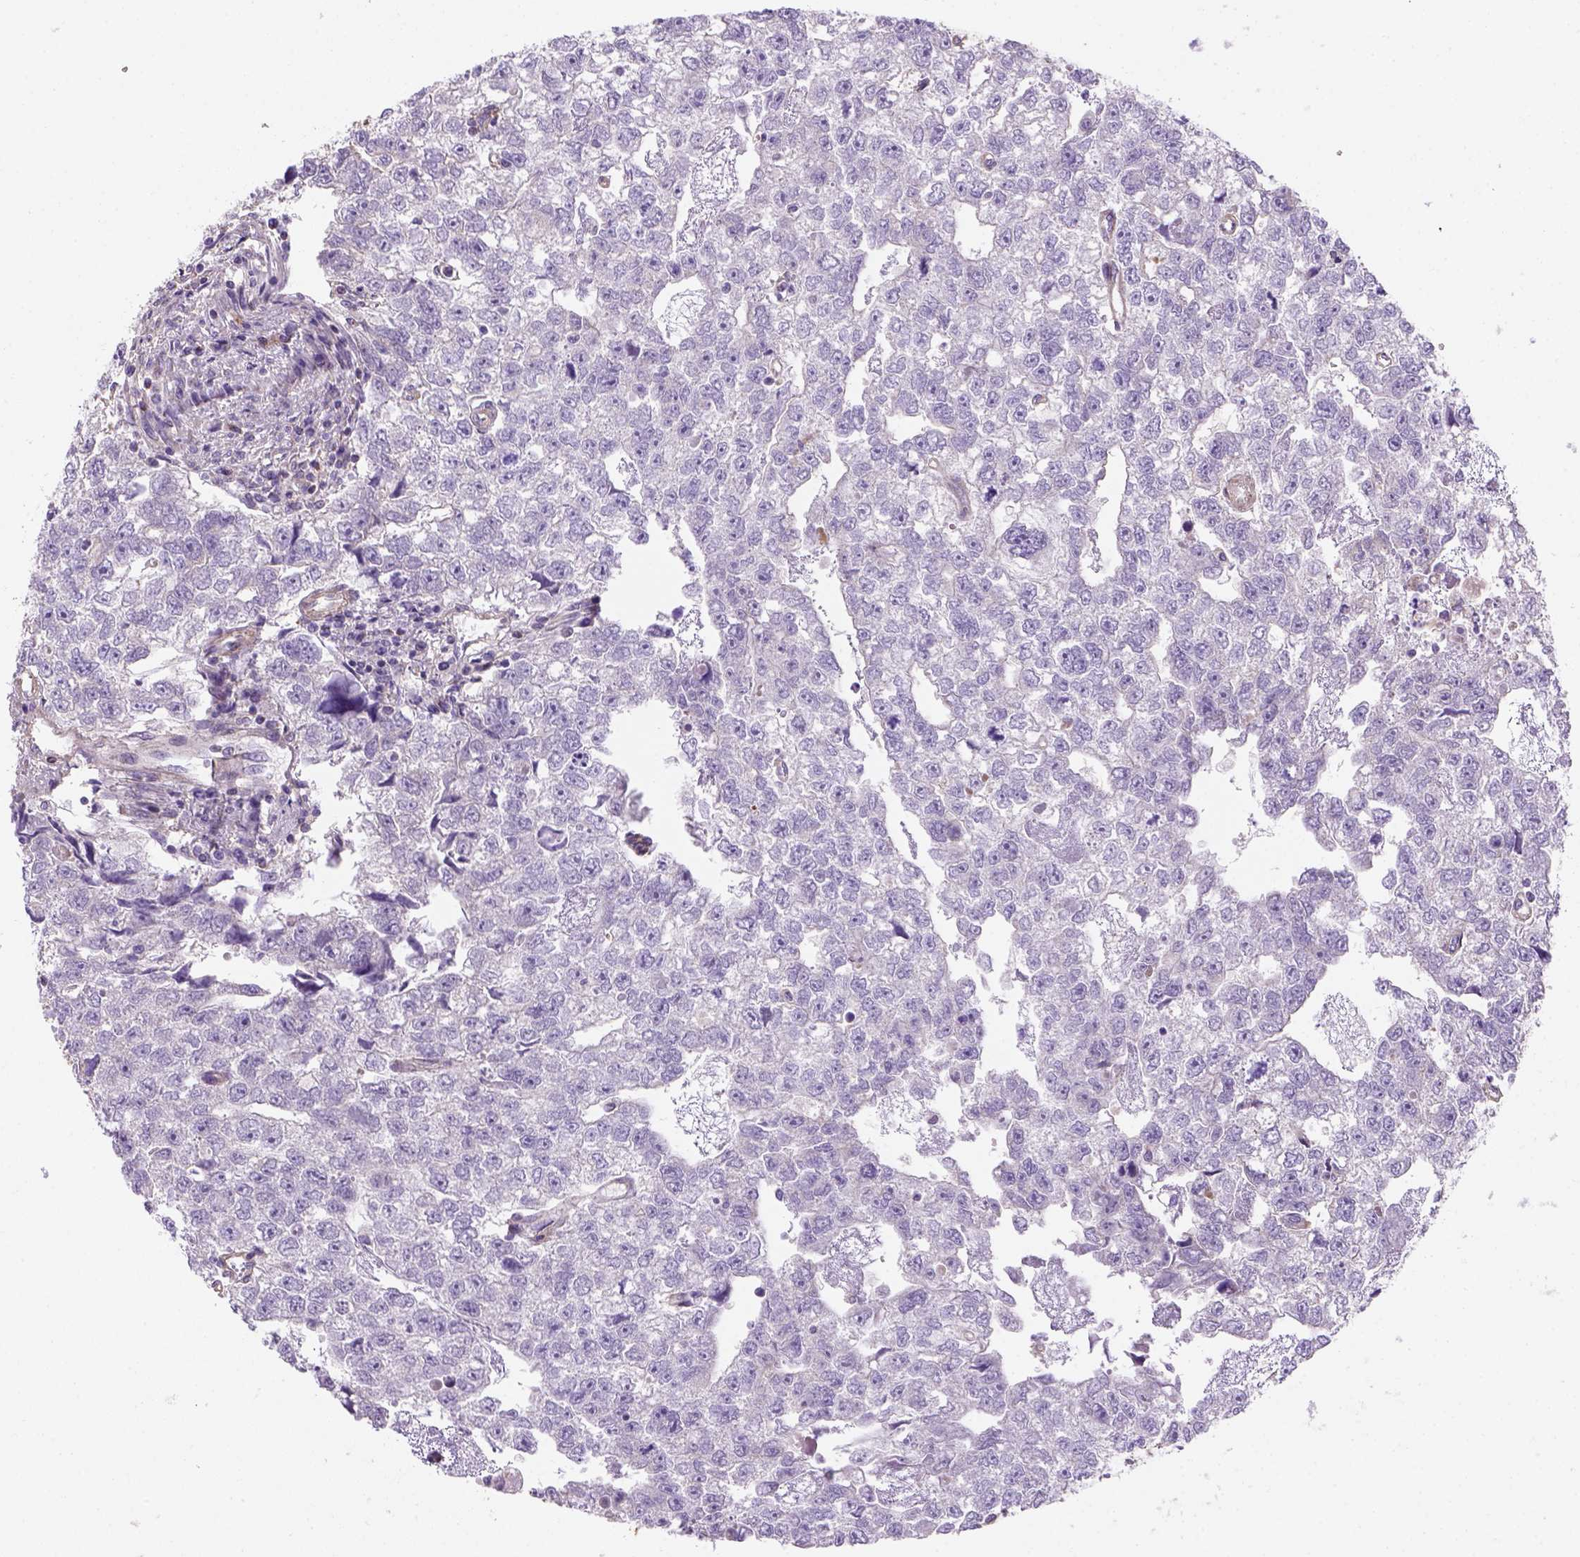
{"staining": {"intensity": "negative", "quantity": "none", "location": "none"}, "tissue": "testis cancer", "cell_type": "Tumor cells", "image_type": "cancer", "snomed": [{"axis": "morphology", "description": "Carcinoma, Embryonal, NOS"}, {"axis": "morphology", "description": "Teratoma, malignant, NOS"}, {"axis": "topography", "description": "Testis"}], "caption": "Immunohistochemical staining of human testis cancer (embryonal carcinoma) reveals no significant expression in tumor cells.", "gene": "HTRA1", "patient": {"sex": "male", "age": 44}}